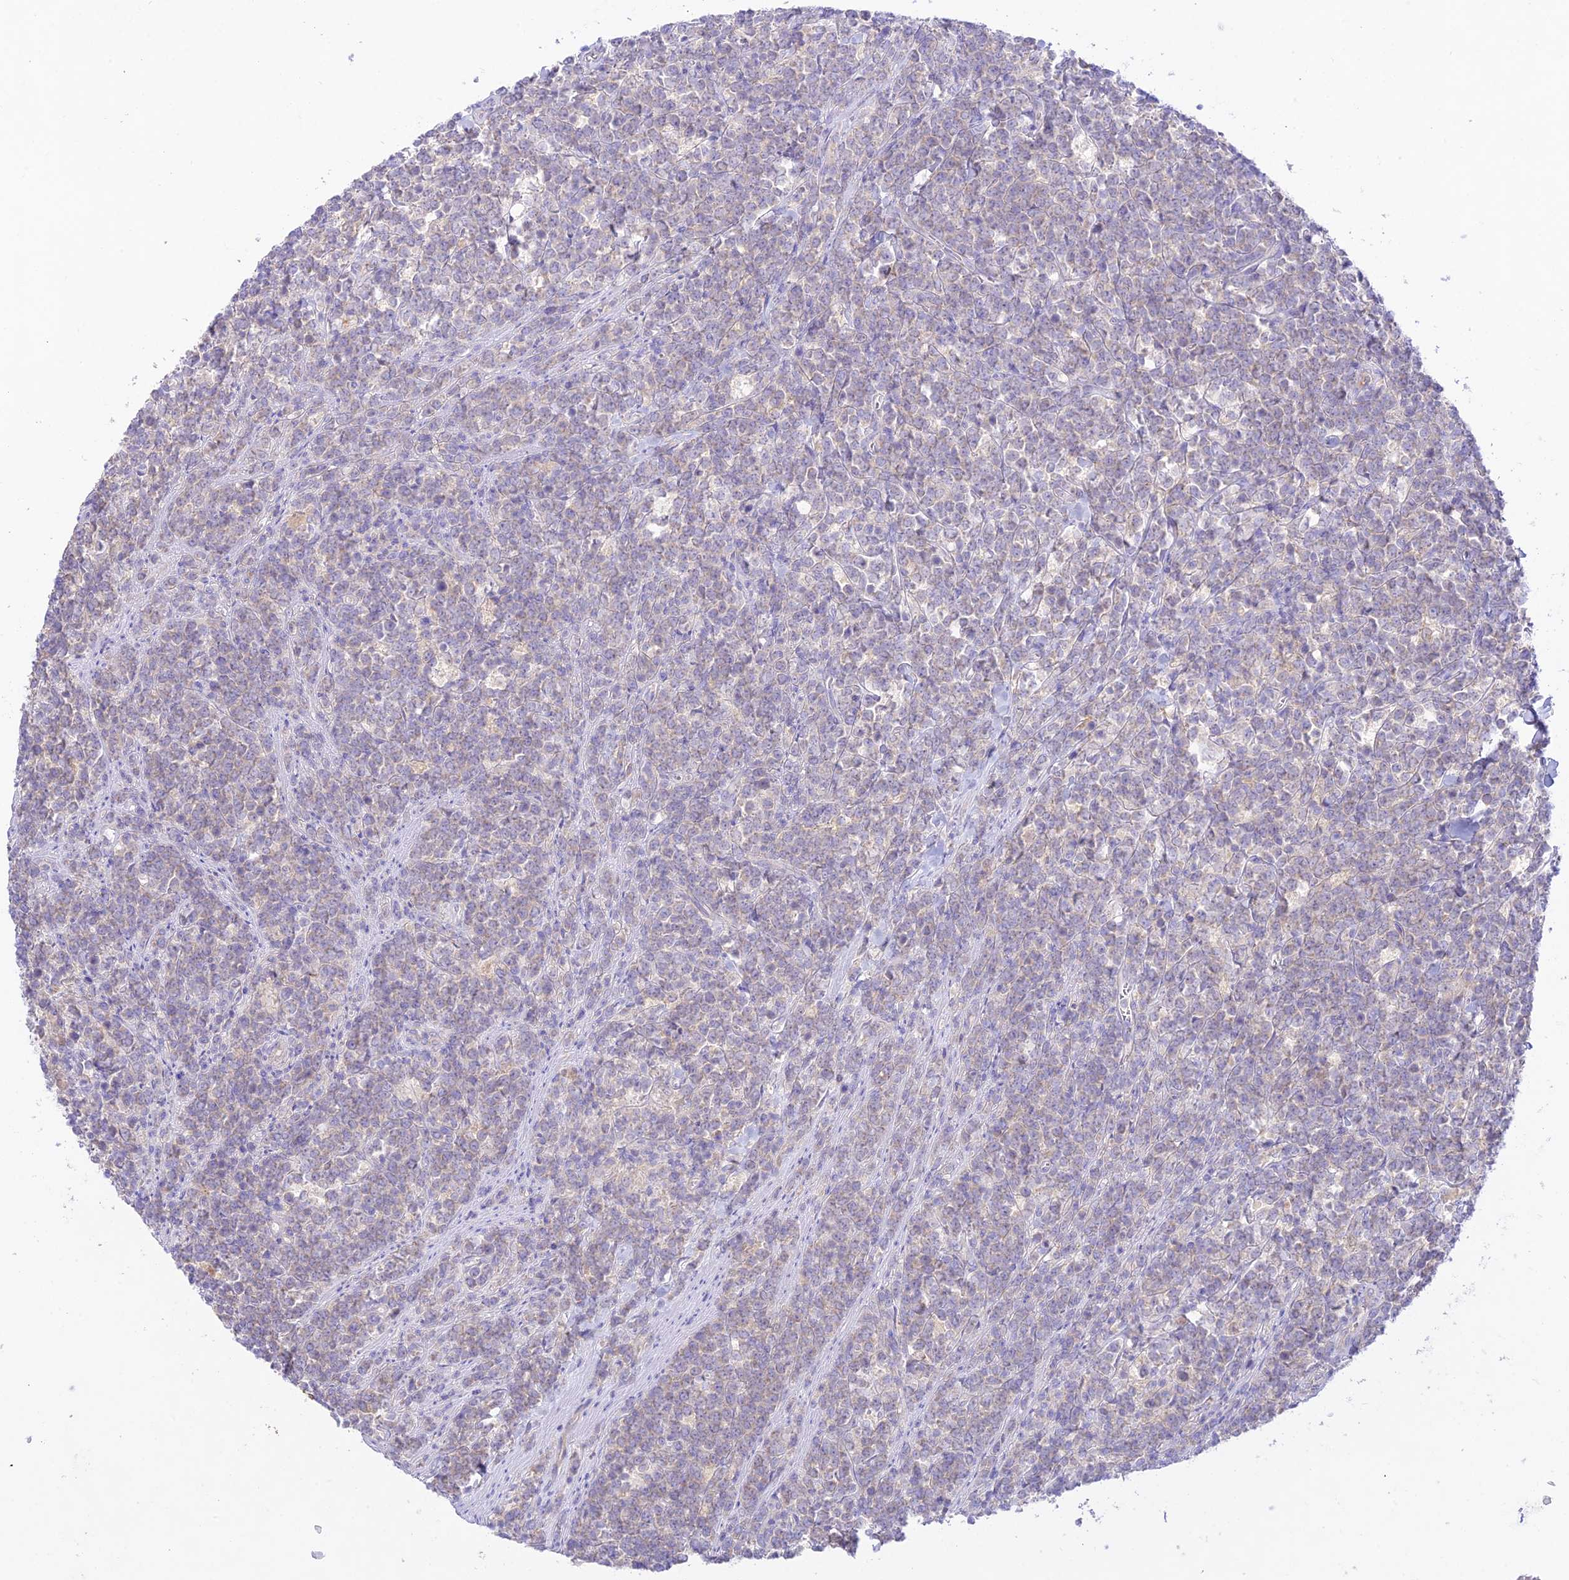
{"staining": {"intensity": "negative", "quantity": "none", "location": "none"}, "tissue": "lymphoma", "cell_type": "Tumor cells", "image_type": "cancer", "snomed": [{"axis": "morphology", "description": "Malignant lymphoma, non-Hodgkin's type, High grade"}, {"axis": "topography", "description": "Small intestine"}], "caption": "The micrograph reveals no significant positivity in tumor cells of high-grade malignant lymphoma, non-Hodgkin's type. (DAB immunohistochemistry (IHC) with hematoxylin counter stain).", "gene": "NLRP9", "patient": {"sex": "male", "age": 8}}